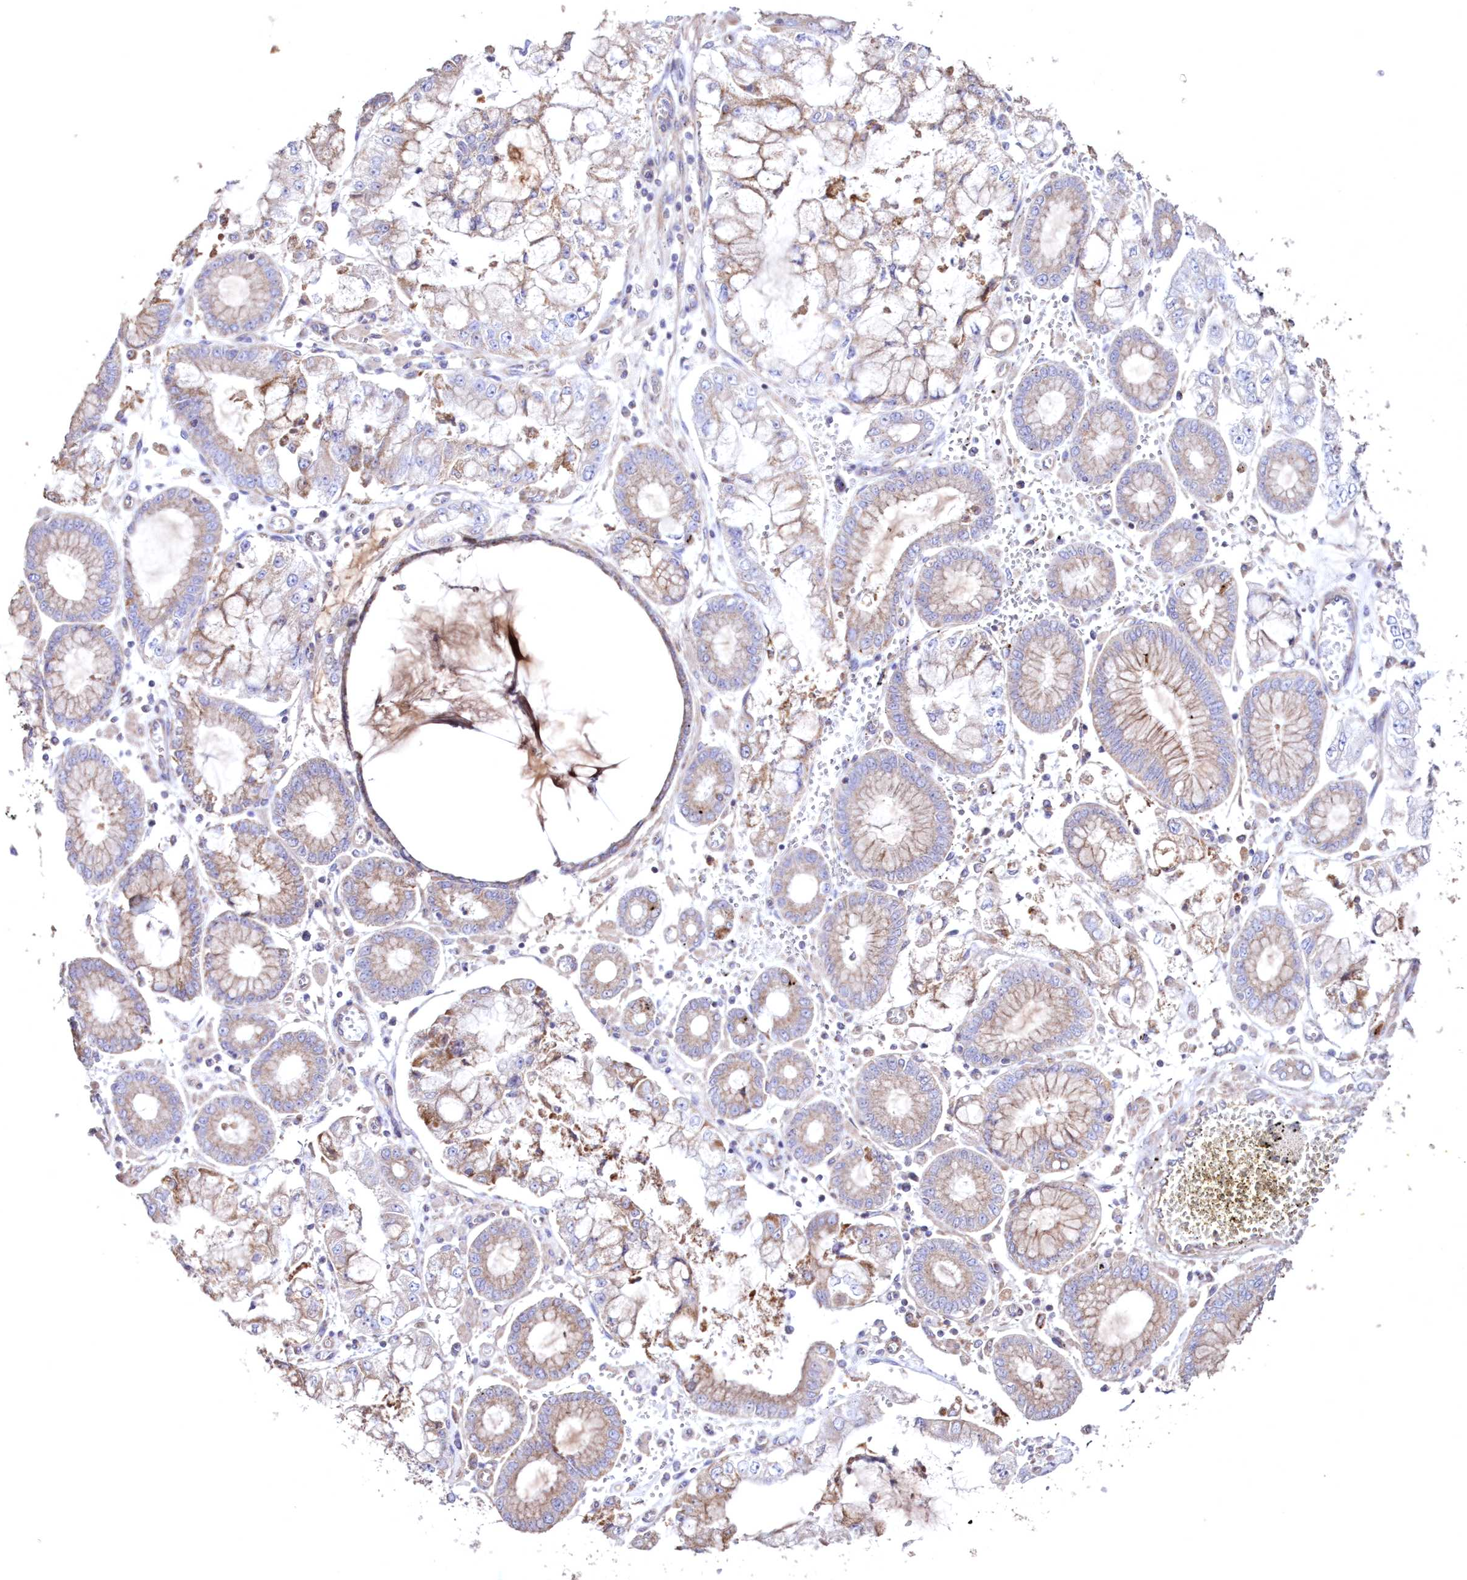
{"staining": {"intensity": "weak", "quantity": "25%-75%", "location": "cytoplasmic/membranous"}, "tissue": "stomach cancer", "cell_type": "Tumor cells", "image_type": "cancer", "snomed": [{"axis": "morphology", "description": "Adenocarcinoma, NOS"}, {"axis": "topography", "description": "Stomach"}], "caption": "Immunohistochemical staining of stomach cancer displays low levels of weak cytoplasmic/membranous protein staining in approximately 25%-75% of tumor cells.", "gene": "HADHB", "patient": {"sex": "male", "age": 76}}